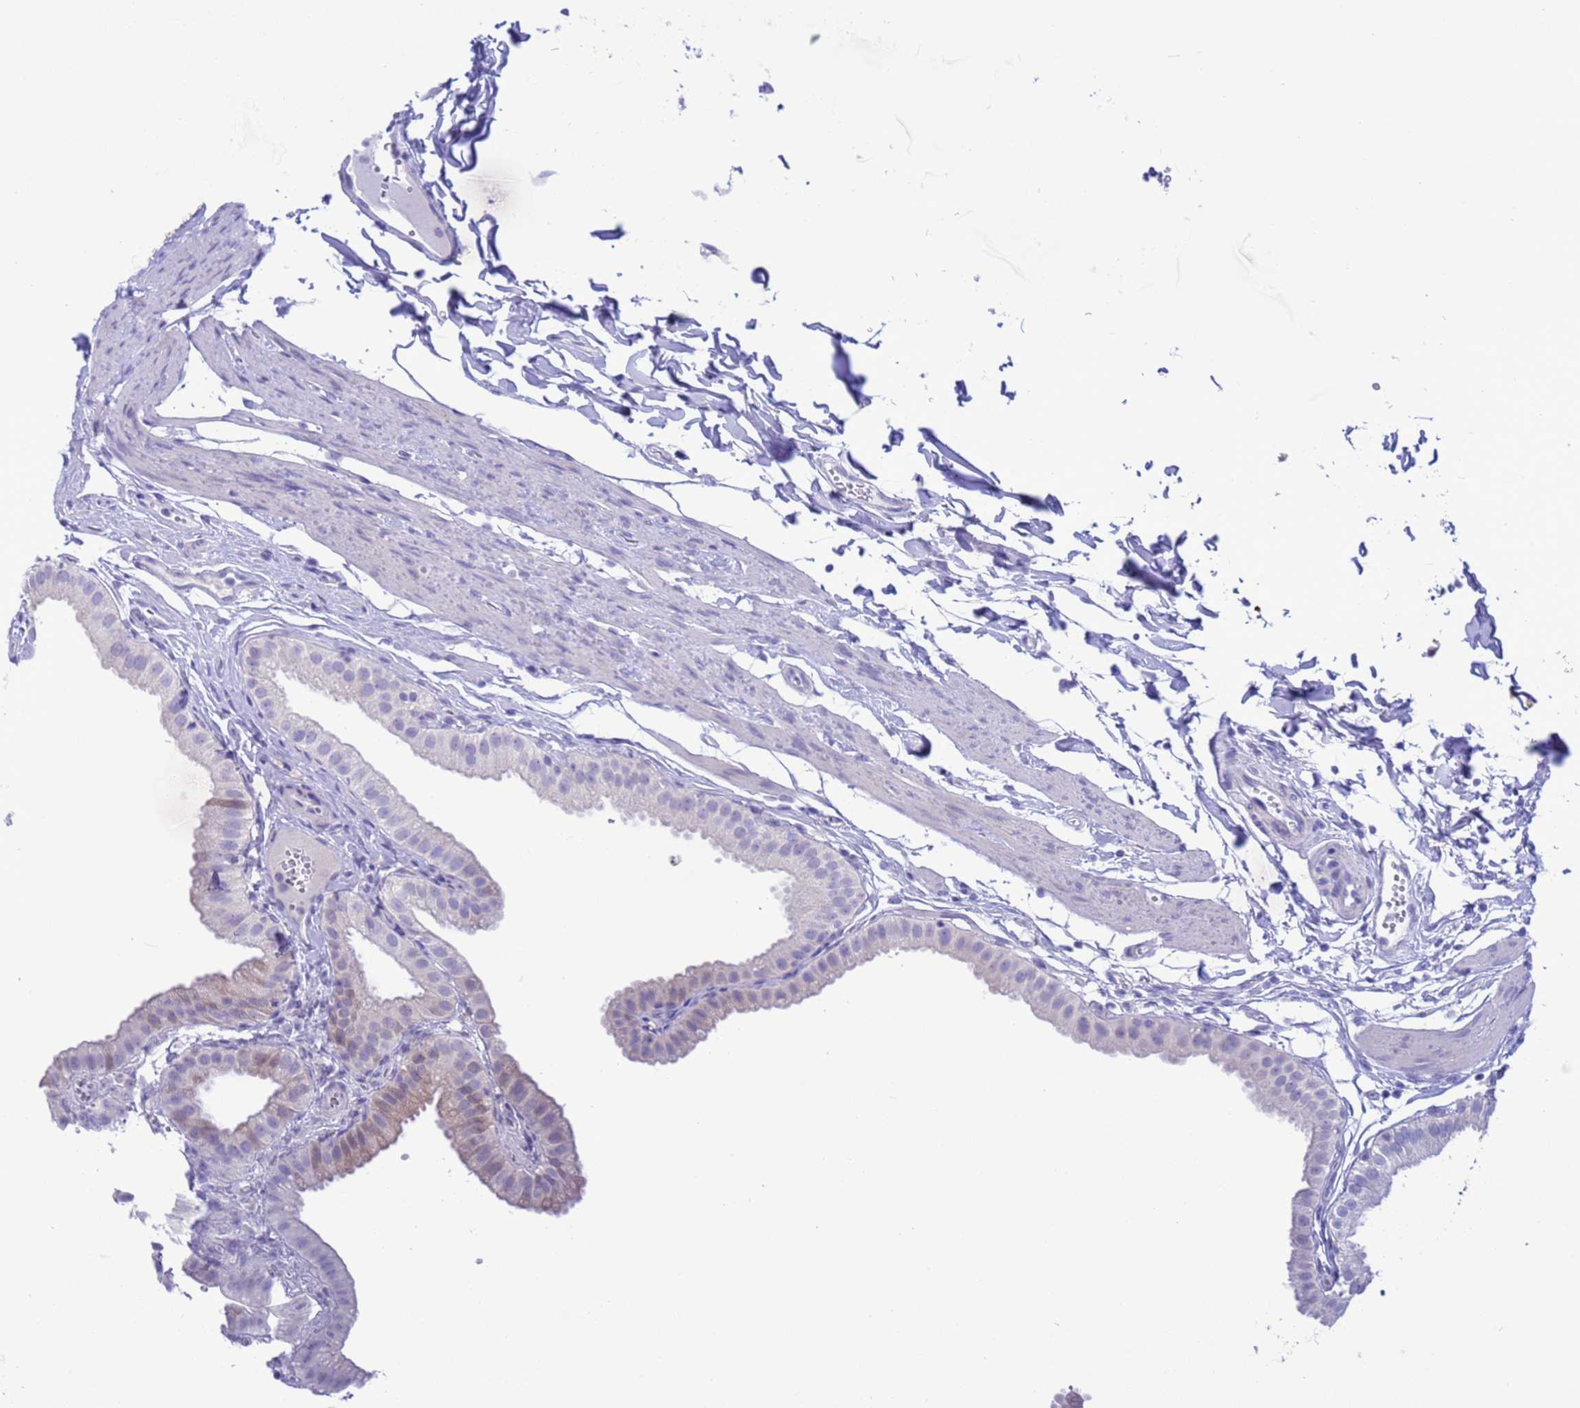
{"staining": {"intensity": "weak", "quantity": "<25%", "location": "cytoplasmic/membranous"}, "tissue": "gallbladder", "cell_type": "Glandular cells", "image_type": "normal", "snomed": [{"axis": "morphology", "description": "Normal tissue, NOS"}, {"axis": "topography", "description": "Gallbladder"}], "caption": "DAB immunohistochemical staining of benign human gallbladder reveals no significant staining in glandular cells.", "gene": "GSTM1", "patient": {"sex": "female", "age": 61}}